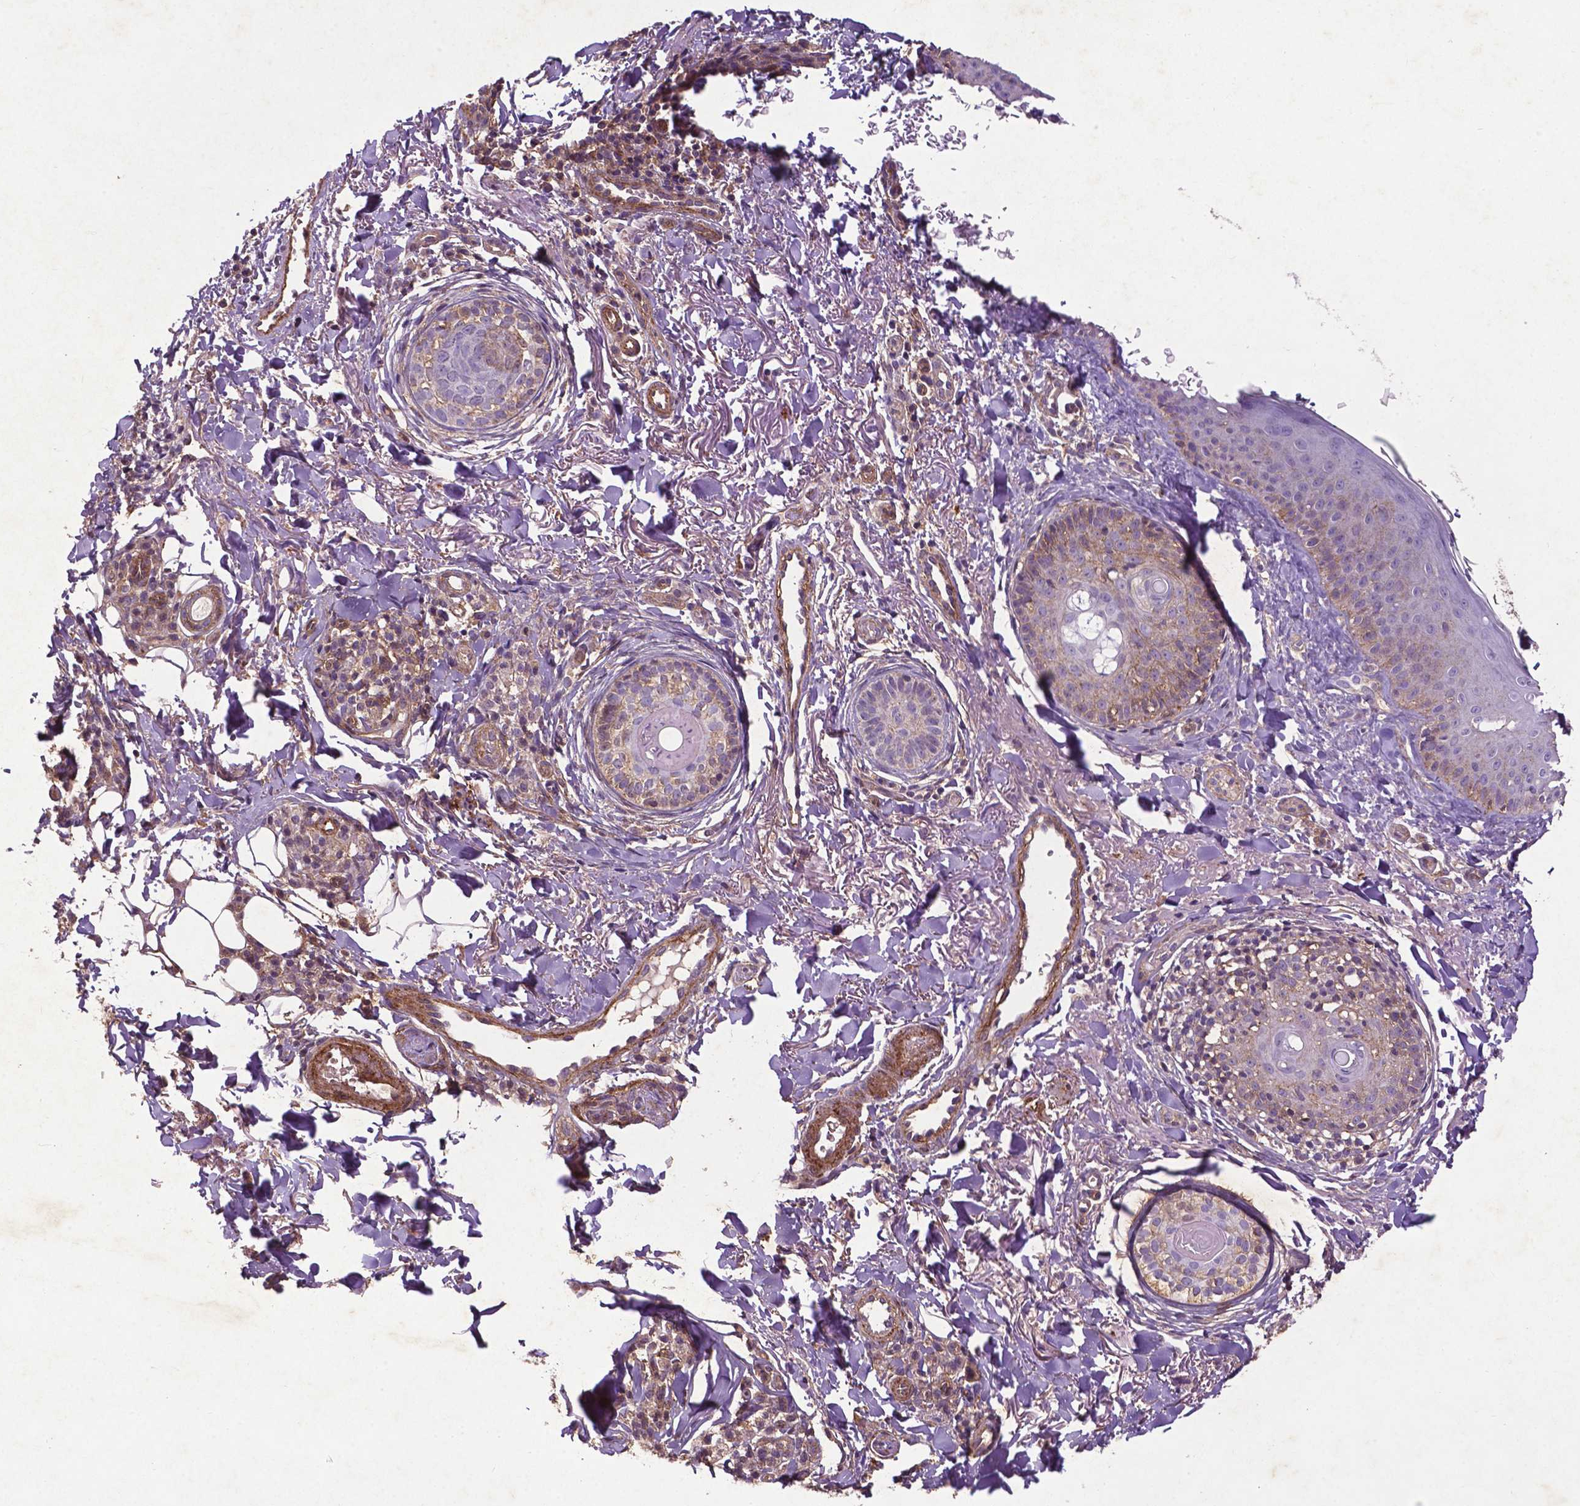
{"staining": {"intensity": "weak", "quantity": "<25%", "location": "cytoplasmic/membranous"}, "tissue": "skin cancer", "cell_type": "Tumor cells", "image_type": "cancer", "snomed": [{"axis": "morphology", "description": "Basal cell carcinoma"}, {"axis": "topography", "description": "Skin"}], "caption": "Immunohistochemistry (IHC) image of neoplastic tissue: skin cancer (basal cell carcinoma) stained with DAB demonstrates no significant protein expression in tumor cells.", "gene": "RRAS", "patient": {"sex": "male", "age": 65}}